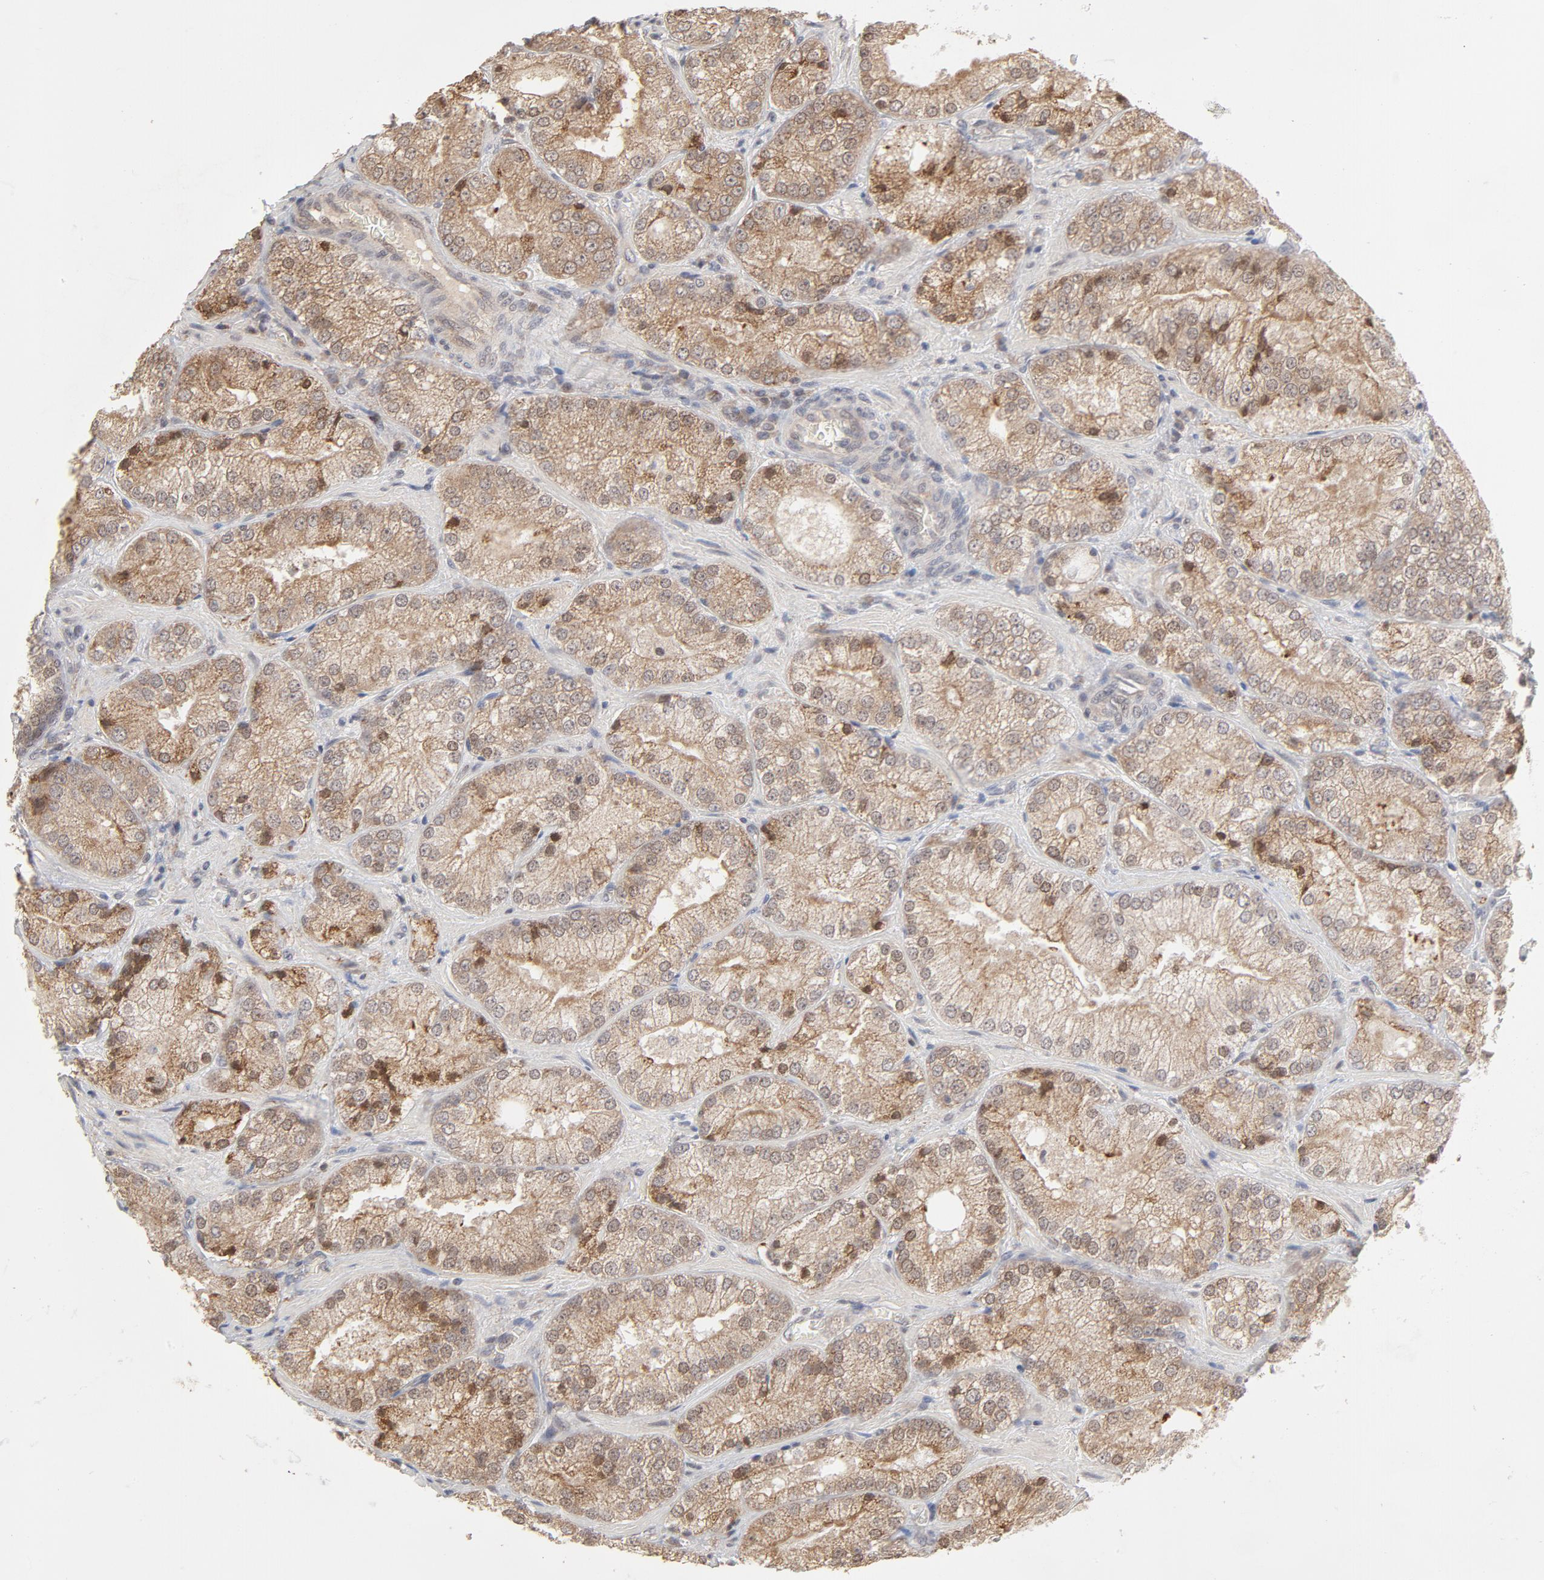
{"staining": {"intensity": "weak", "quantity": ">75%", "location": "cytoplasmic/membranous,nuclear"}, "tissue": "prostate cancer", "cell_type": "Tumor cells", "image_type": "cancer", "snomed": [{"axis": "morphology", "description": "Adenocarcinoma, Low grade"}, {"axis": "topography", "description": "Prostate"}], "caption": "This histopathology image demonstrates prostate cancer (low-grade adenocarcinoma) stained with immunohistochemistry to label a protein in brown. The cytoplasmic/membranous and nuclear of tumor cells show weak positivity for the protein. Nuclei are counter-stained blue.", "gene": "ARIH1", "patient": {"sex": "male", "age": 60}}